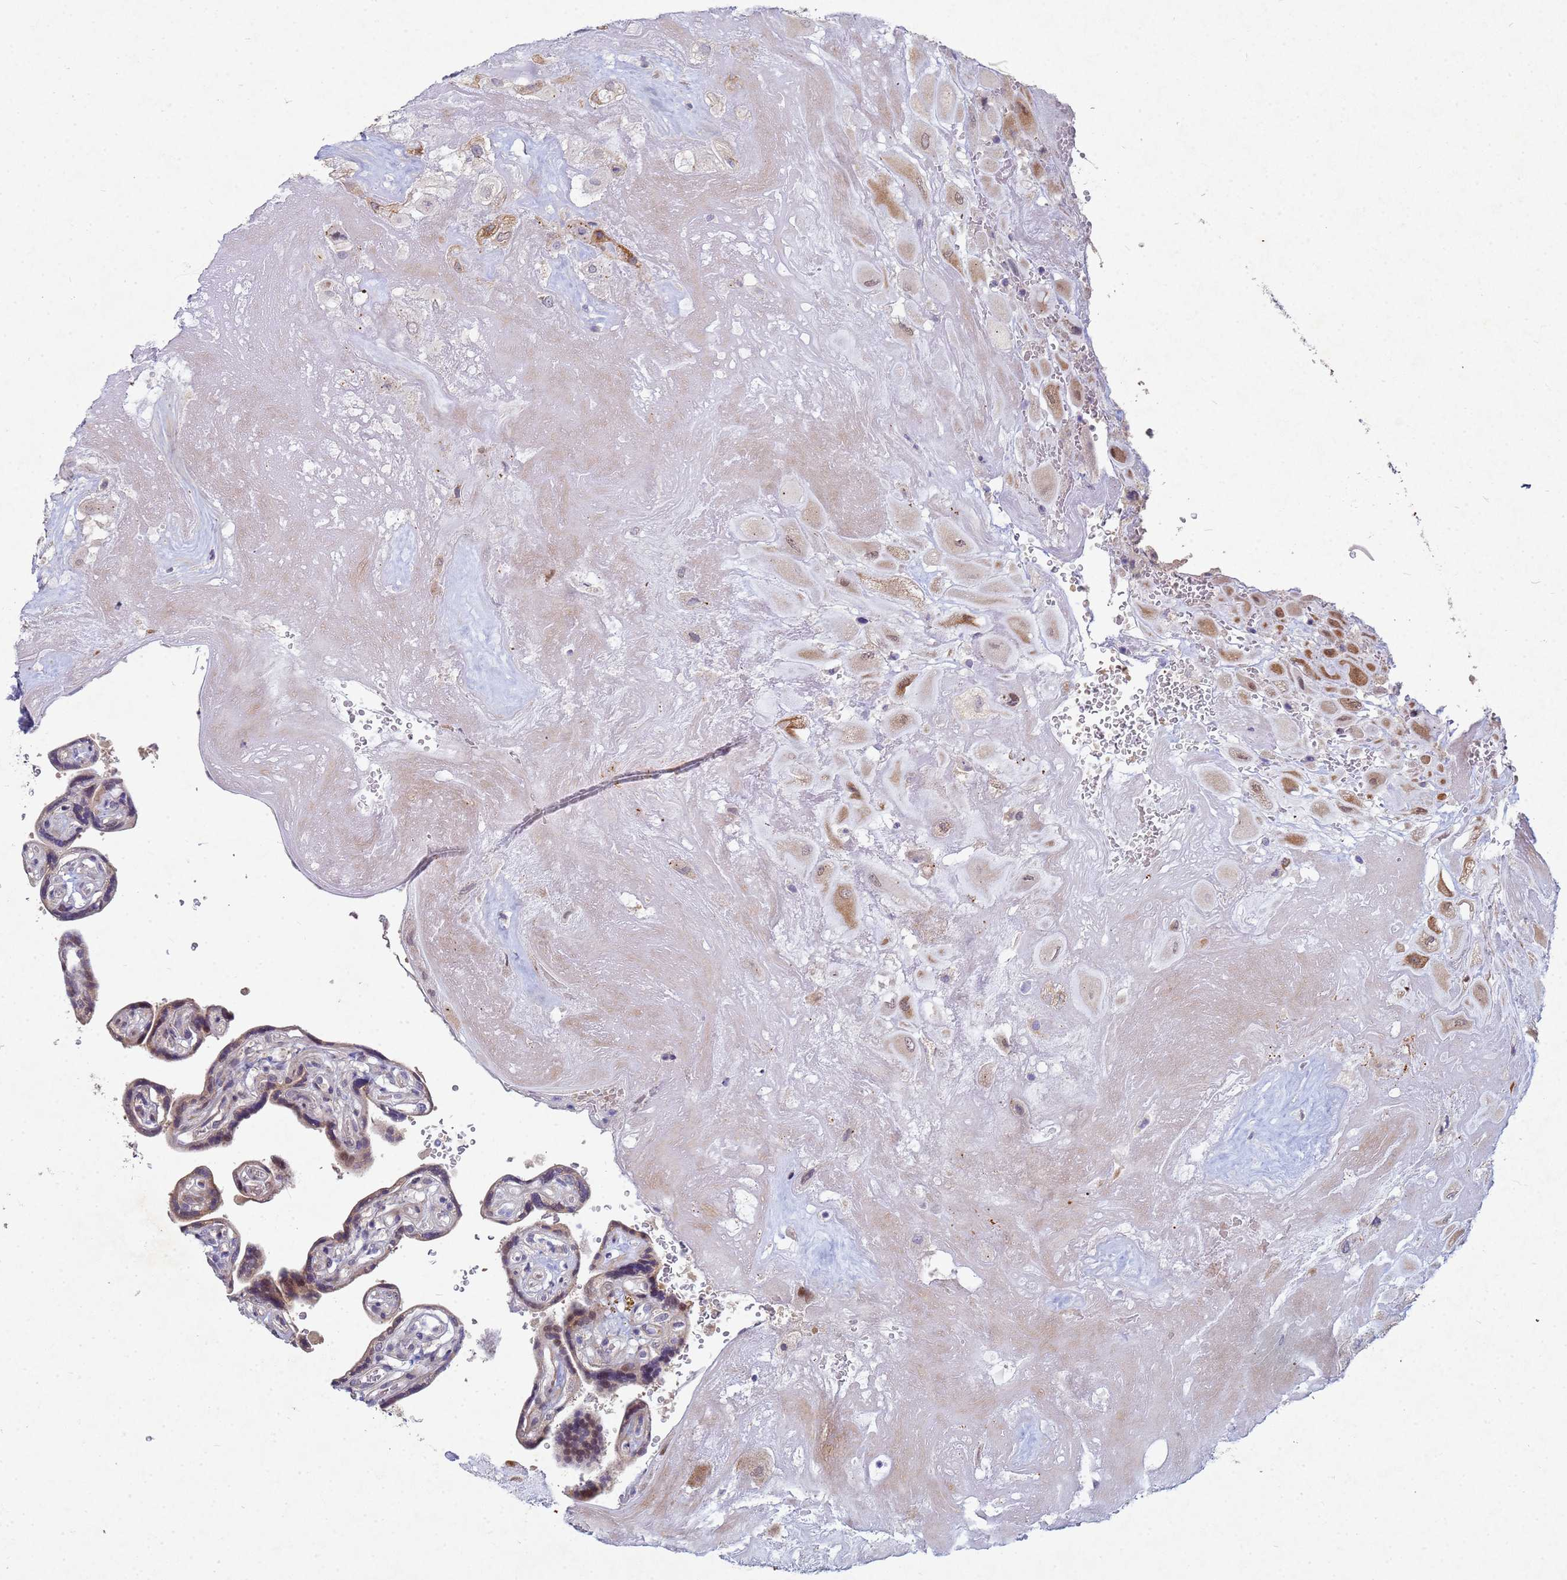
{"staining": {"intensity": "moderate", "quantity": "25%-75%", "location": "cytoplasmic/membranous"}, "tissue": "placenta", "cell_type": "Decidual cells", "image_type": "normal", "snomed": [{"axis": "morphology", "description": "Normal tissue, NOS"}, {"axis": "topography", "description": "Placenta"}], "caption": "Moderate cytoplasmic/membranous staining for a protein is seen in about 25%-75% of decidual cells of benign placenta using IHC.", "gene": "TNPO2", "patient": {"sex": "female", "age": 32}}